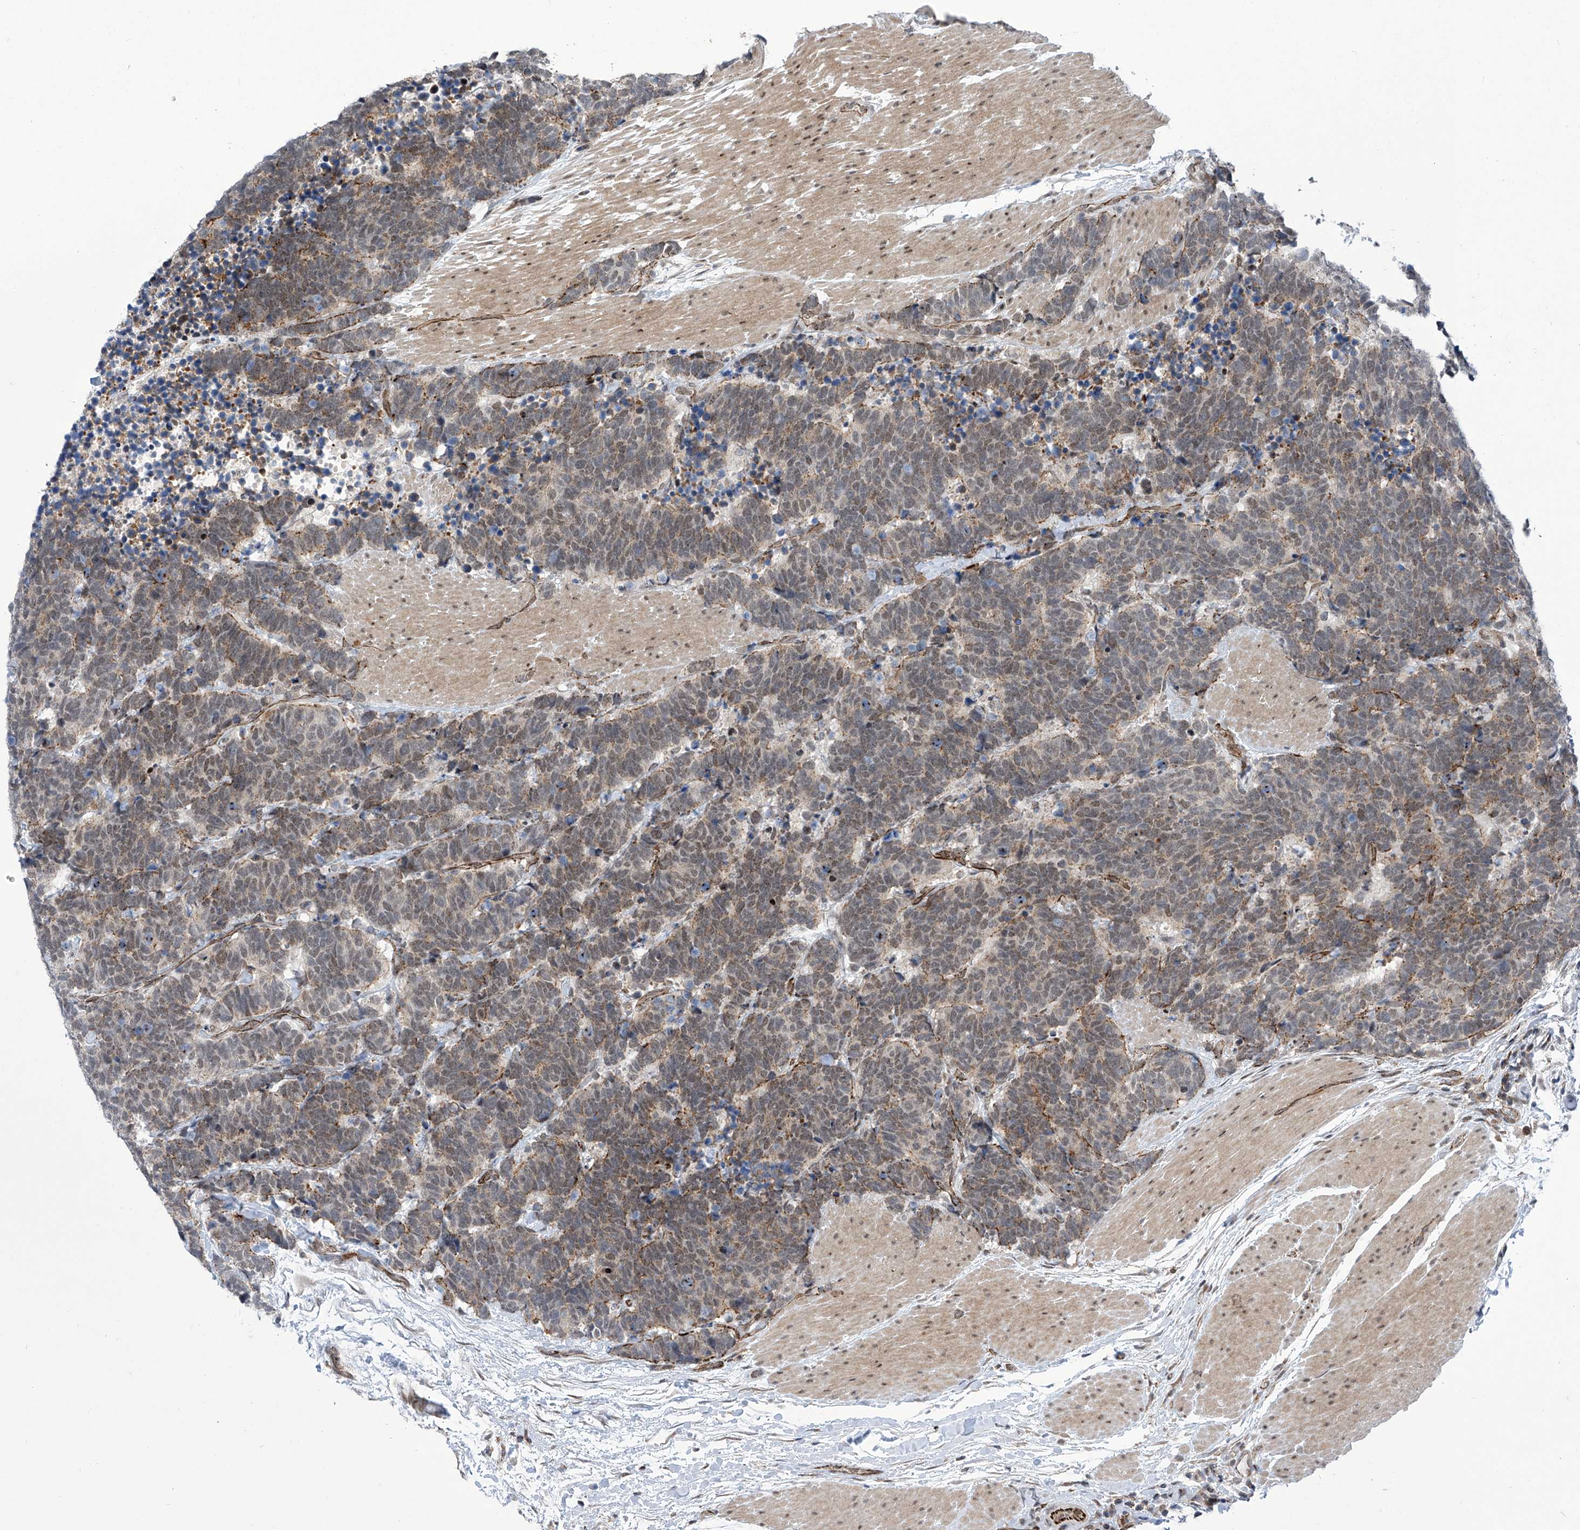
{"staining": {"intensity": "weak", "quantity": ">75%", "location": "cytoplasmic/membranous,nuclear"}, "tissue": "carcinoid", "cell_type": "Tumor cells", "image_type": "cancer", "snomed": [{"axis": "morphology", "description": "Carcinoma, NOS"}, {"axis": "morphology", "description": "Carcinoid, malignant, NOS"}, {"axis": "topography", "description": "Urinary bladder"}], "caption": "The photomicrograph reveals staining of carcinoid, revealing weak cytoplasmic/membranous and nuclear protein expression (brown color) within tumor cells.", "gene": "CEP290", "patient": {"sex": "male", "age": 57}}